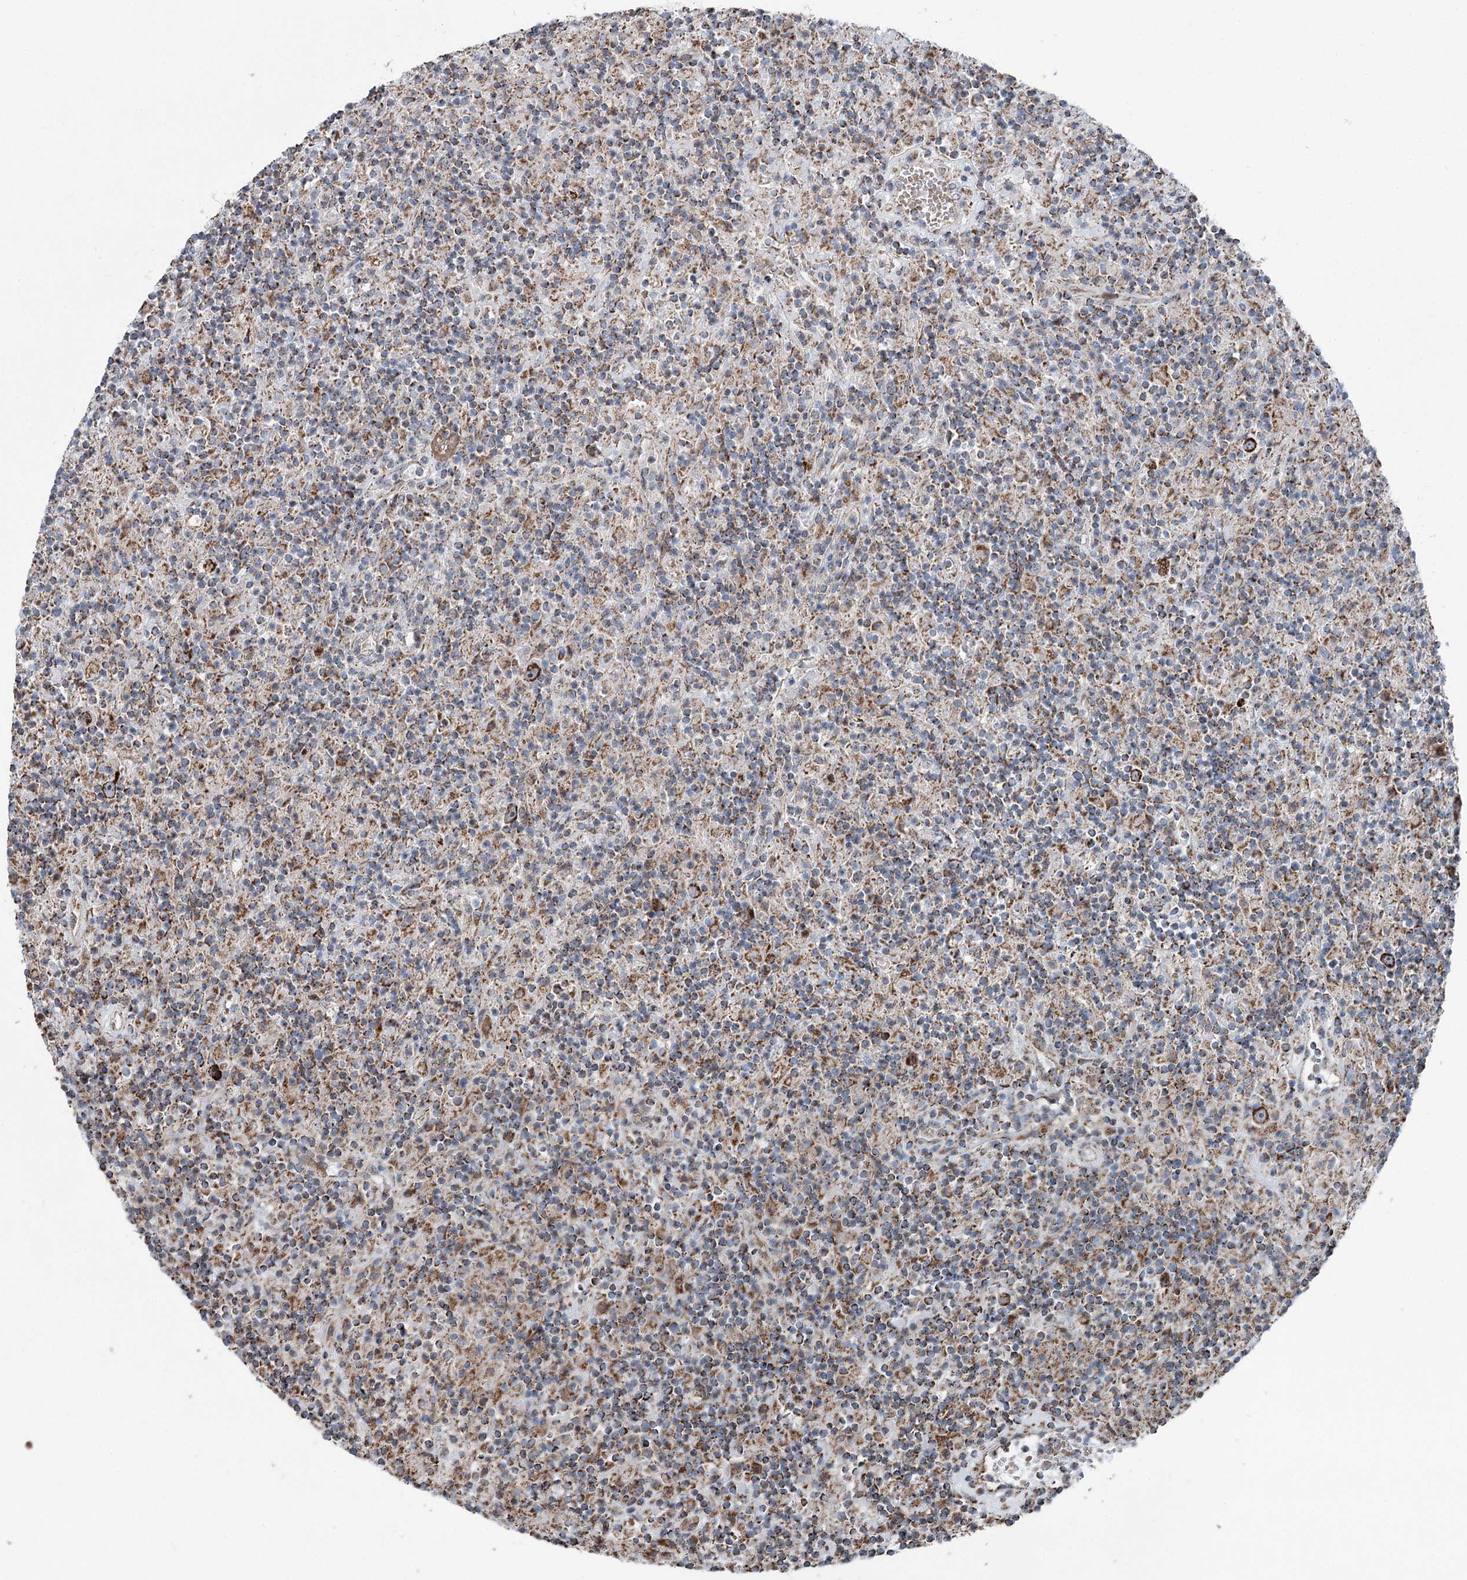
{"staining": {"intensity": "strong", "quantity": ">75%", "location": "cytoplasmic/membranous"}, "tissue": "lymphoma", "cell_type": "Tumor cells", "image_type": "cancer", "snomed": [{"axis": "morphology", "description": "Hodgkin's disease, NOS"}, {"axis": "topography", "description": "Lymph node"}], "caption": "This is a micrograph of immunohistochemistry (IHC) staining of Hodgkin's disease, which shows strong expression in the cytoplasmic/membranous of tumor cells.", "gene": "UCN3", "patient": {"sex": "male", "age": 70}}